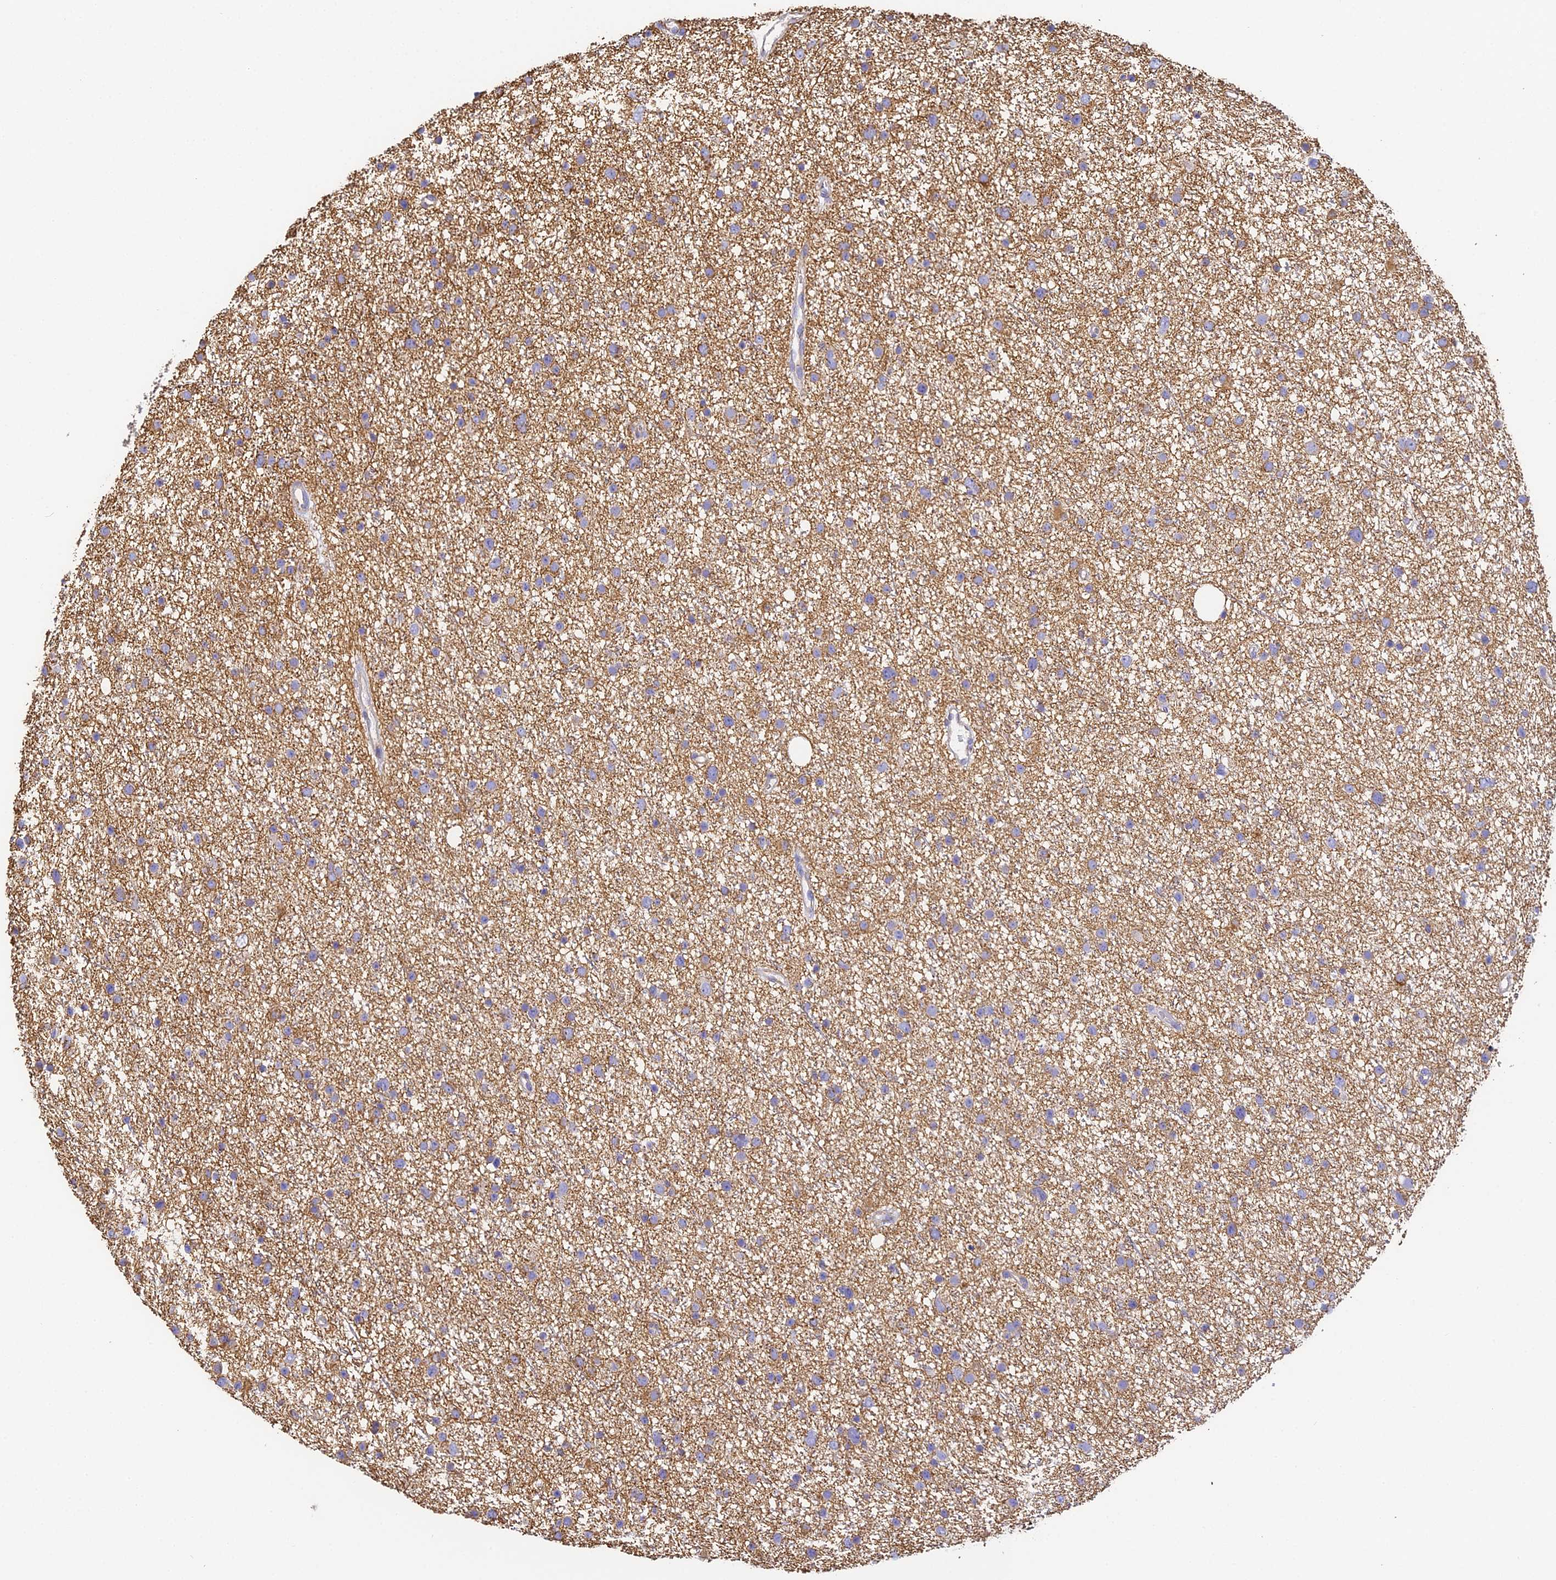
{"staining": {"intensity": "weak", "quantity": "<25%", "location": "cytoplasmic/membranous"}, "tissue": "glioma", "cell_type": "Tumor cells", "image_type": "cancer", "snomed": [{"axis": "morphology", "description": "Glioma, malignant, Low grade"}, {"axis": "topography", "description": "Cerebral cortex"}], "caption": "Tumor cells show no significant positivity in malignant glioma (low-grade).", "gene": "COX6C", "patient": {"sex": "female", "age": 39}}